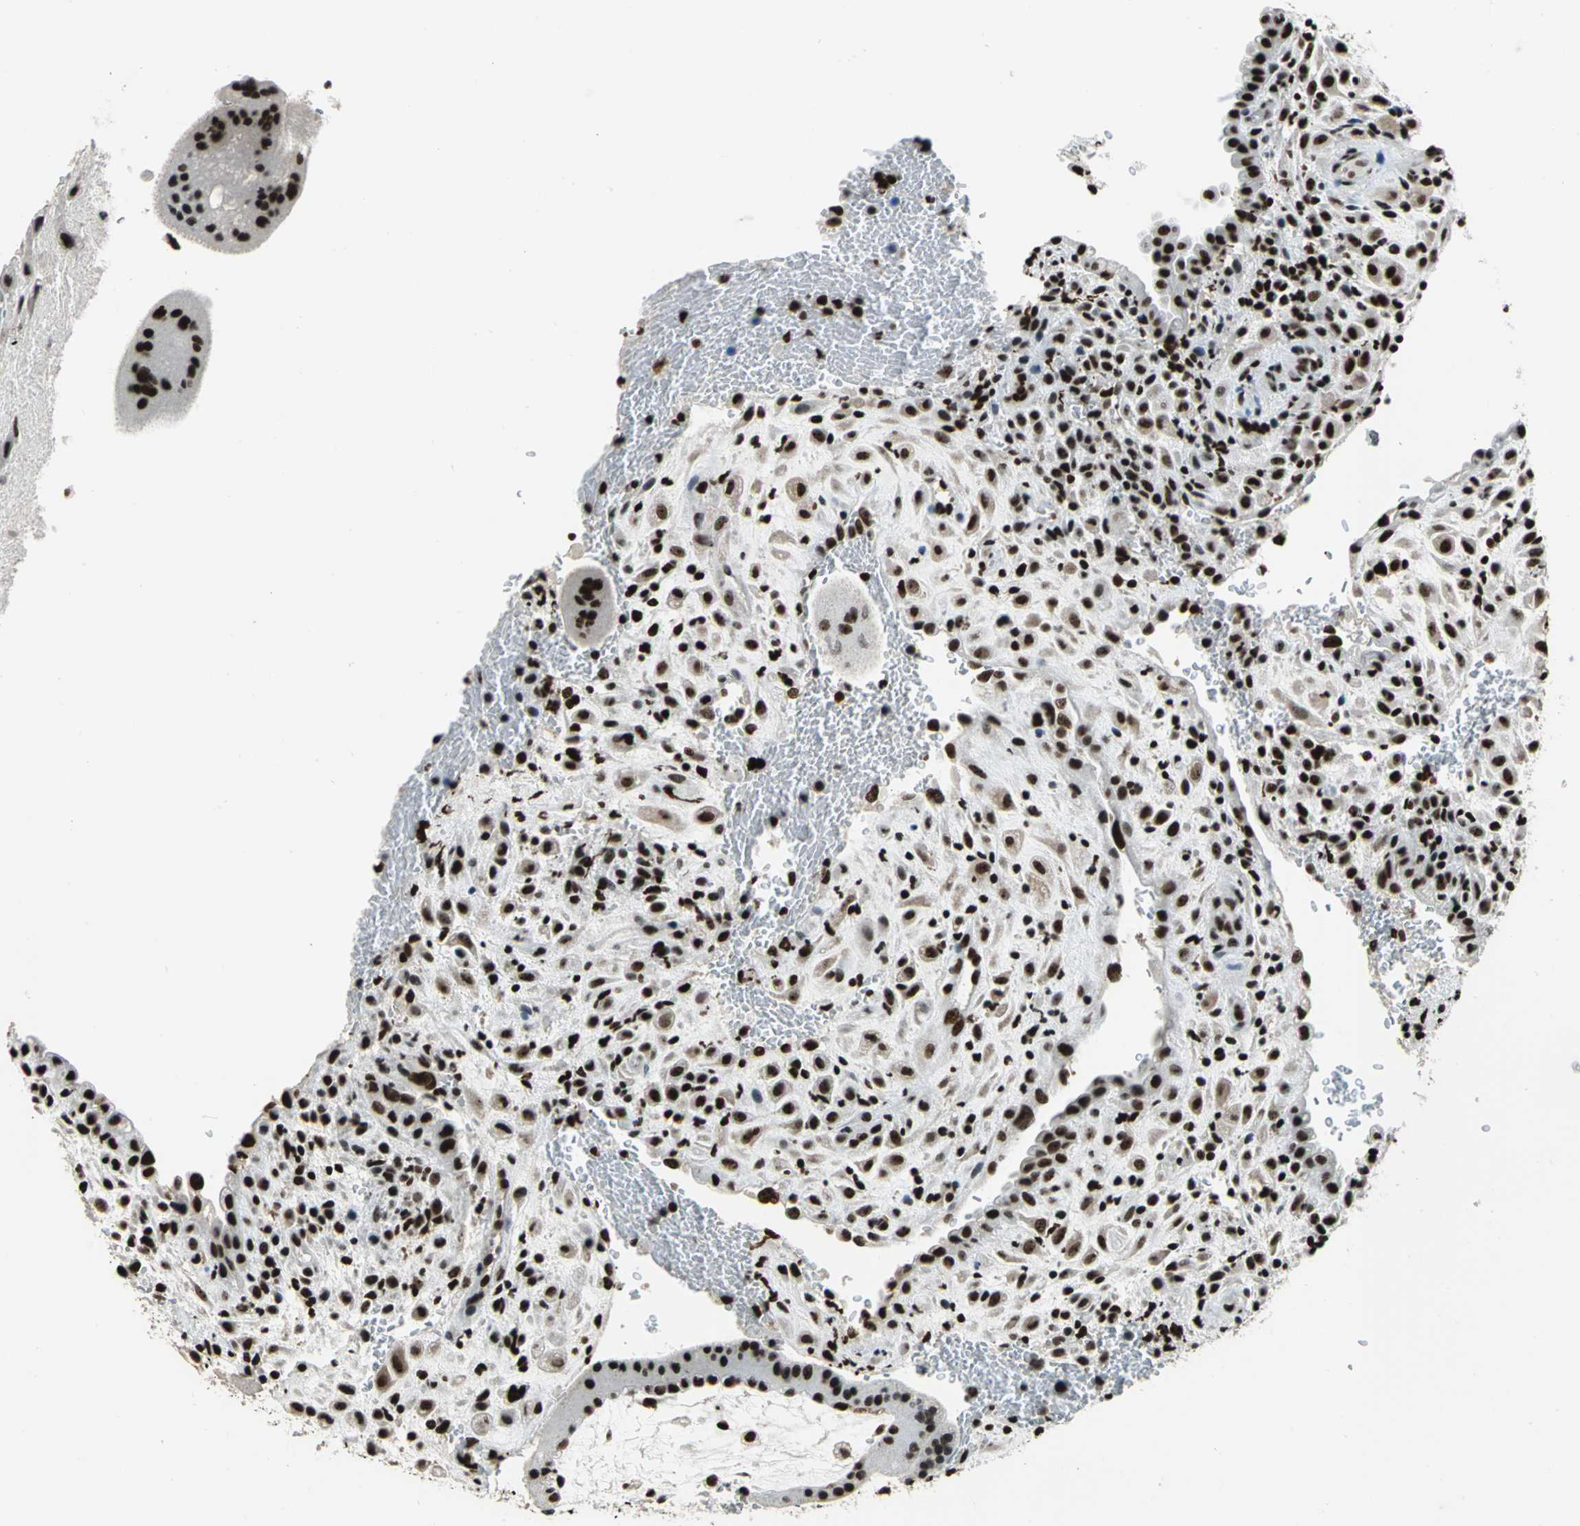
{"staining": {"intensity": "strong", "quantity": ">75%", "location": "nuclear"}, "tissue": "placenta", "cell_type": "Decidual cells", "image_type": "normal", "snomed": [{"axis": "morphology", "description": "Normal tissue, NOS"}, {"axis": "topography", "description": "Placenta"}], "caption": "Brown immunohistochemical staining in unremarkable human placenta exhibits strong nuclear staining in about >75% of decidual cells.", "gene": "UBTF", "patient": {"sex": "female", "age": 35}}